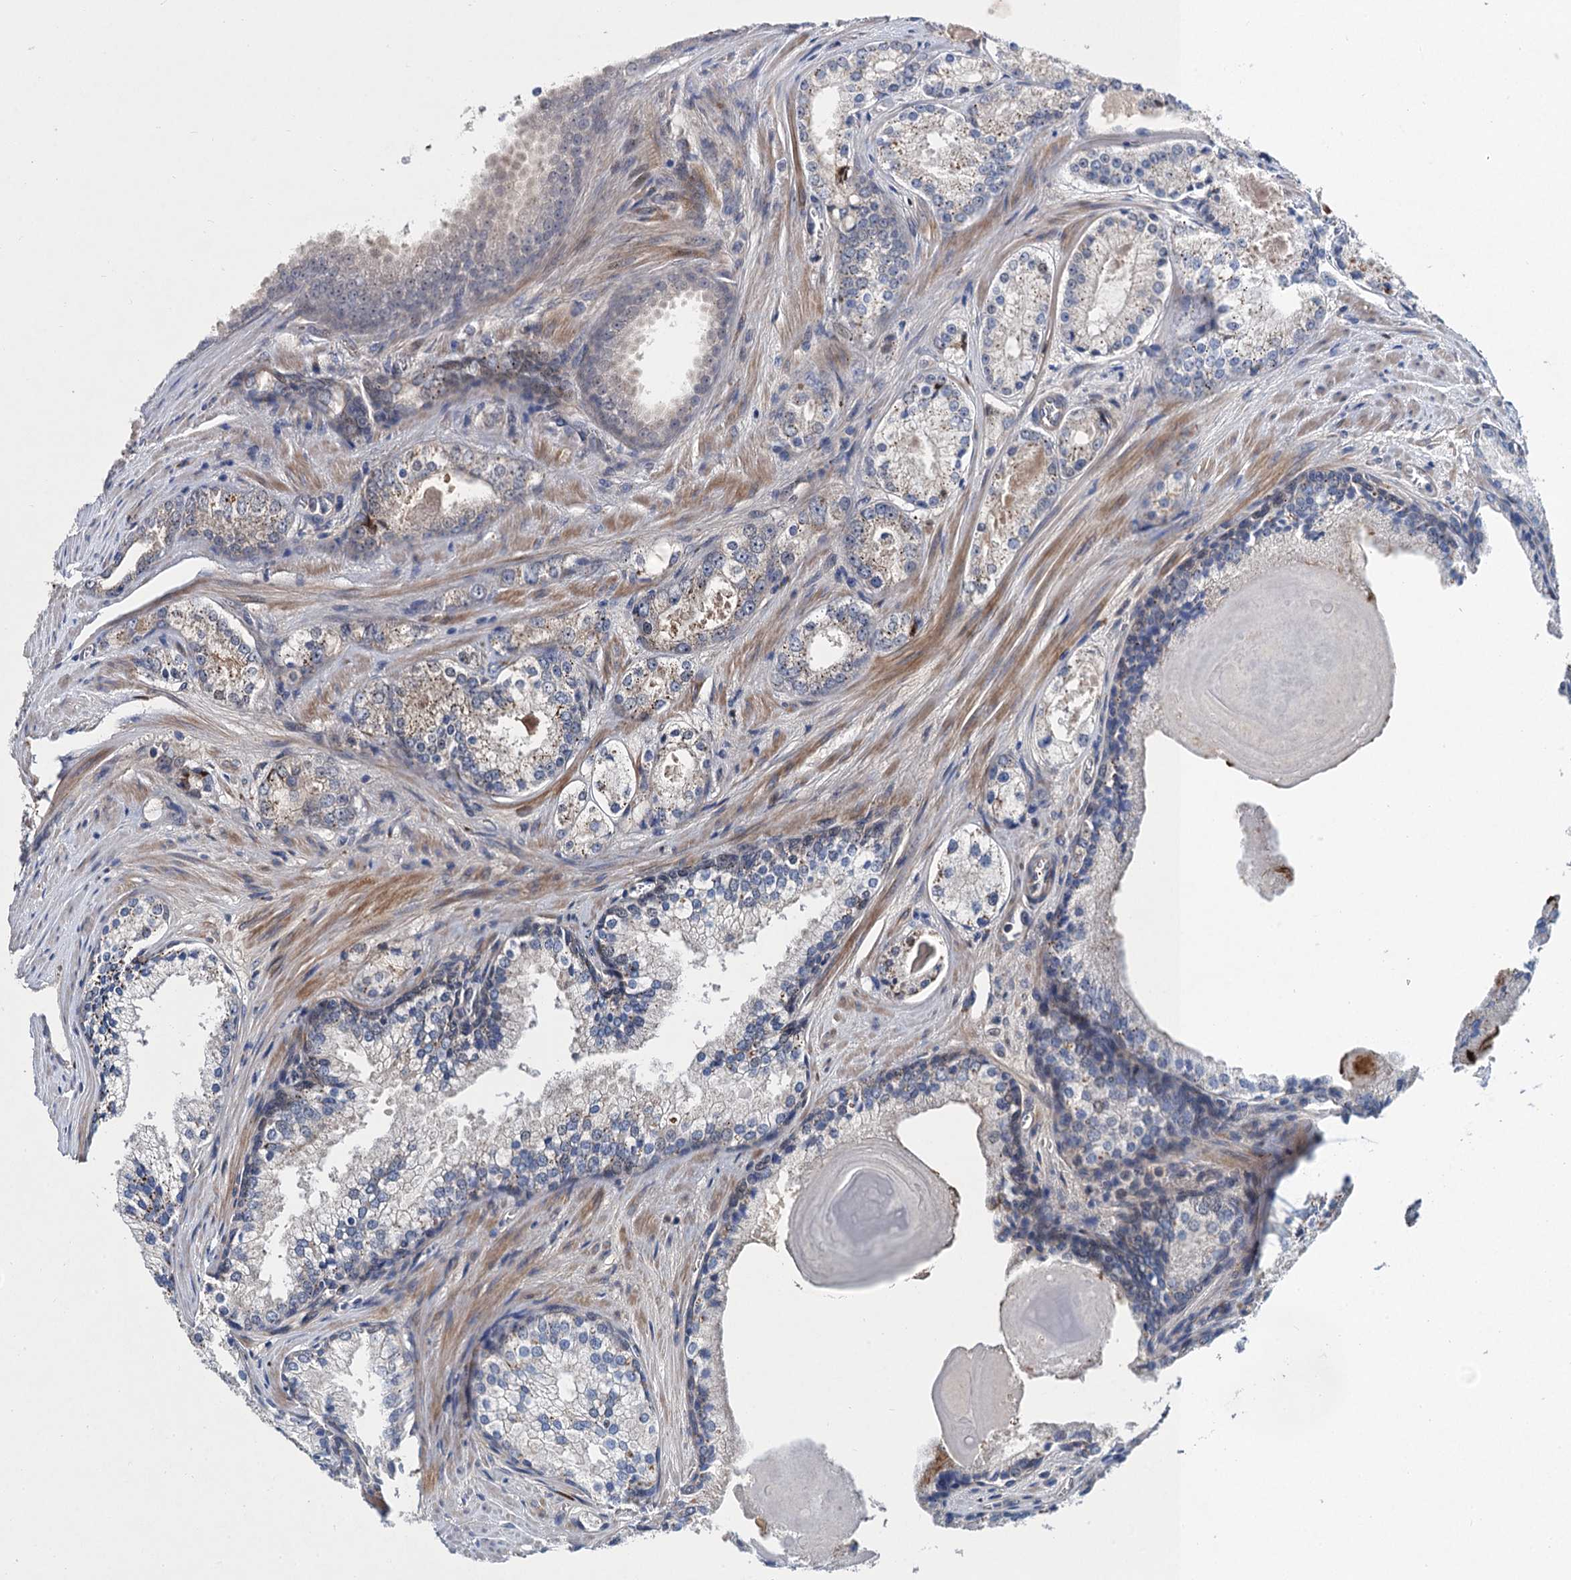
{"staining": {"intensity": "weak", "quantity": "25%-75%", "location": "cytoplasmic/membranous"}, "tissue": "prostate cancer", "cell_type": "Tumor cells", "image_type": "cancer", "snomed": [{"axis": "morphology", "description": "Adenocarcinoma, Low grade"}, {"axis": "topography", "description": "Prostate"}], "caption": "This micrograph demonstrates prostate cancer stained with immunohistochemistry (IHC) to label a protein in brown. The cytoplasmic/membranous of tumor cells show weak positivity for the protein. Nuclei are counter-stained blue.", "gene": "TRAF7", "patient": {"sex": "male", "age": 54}}